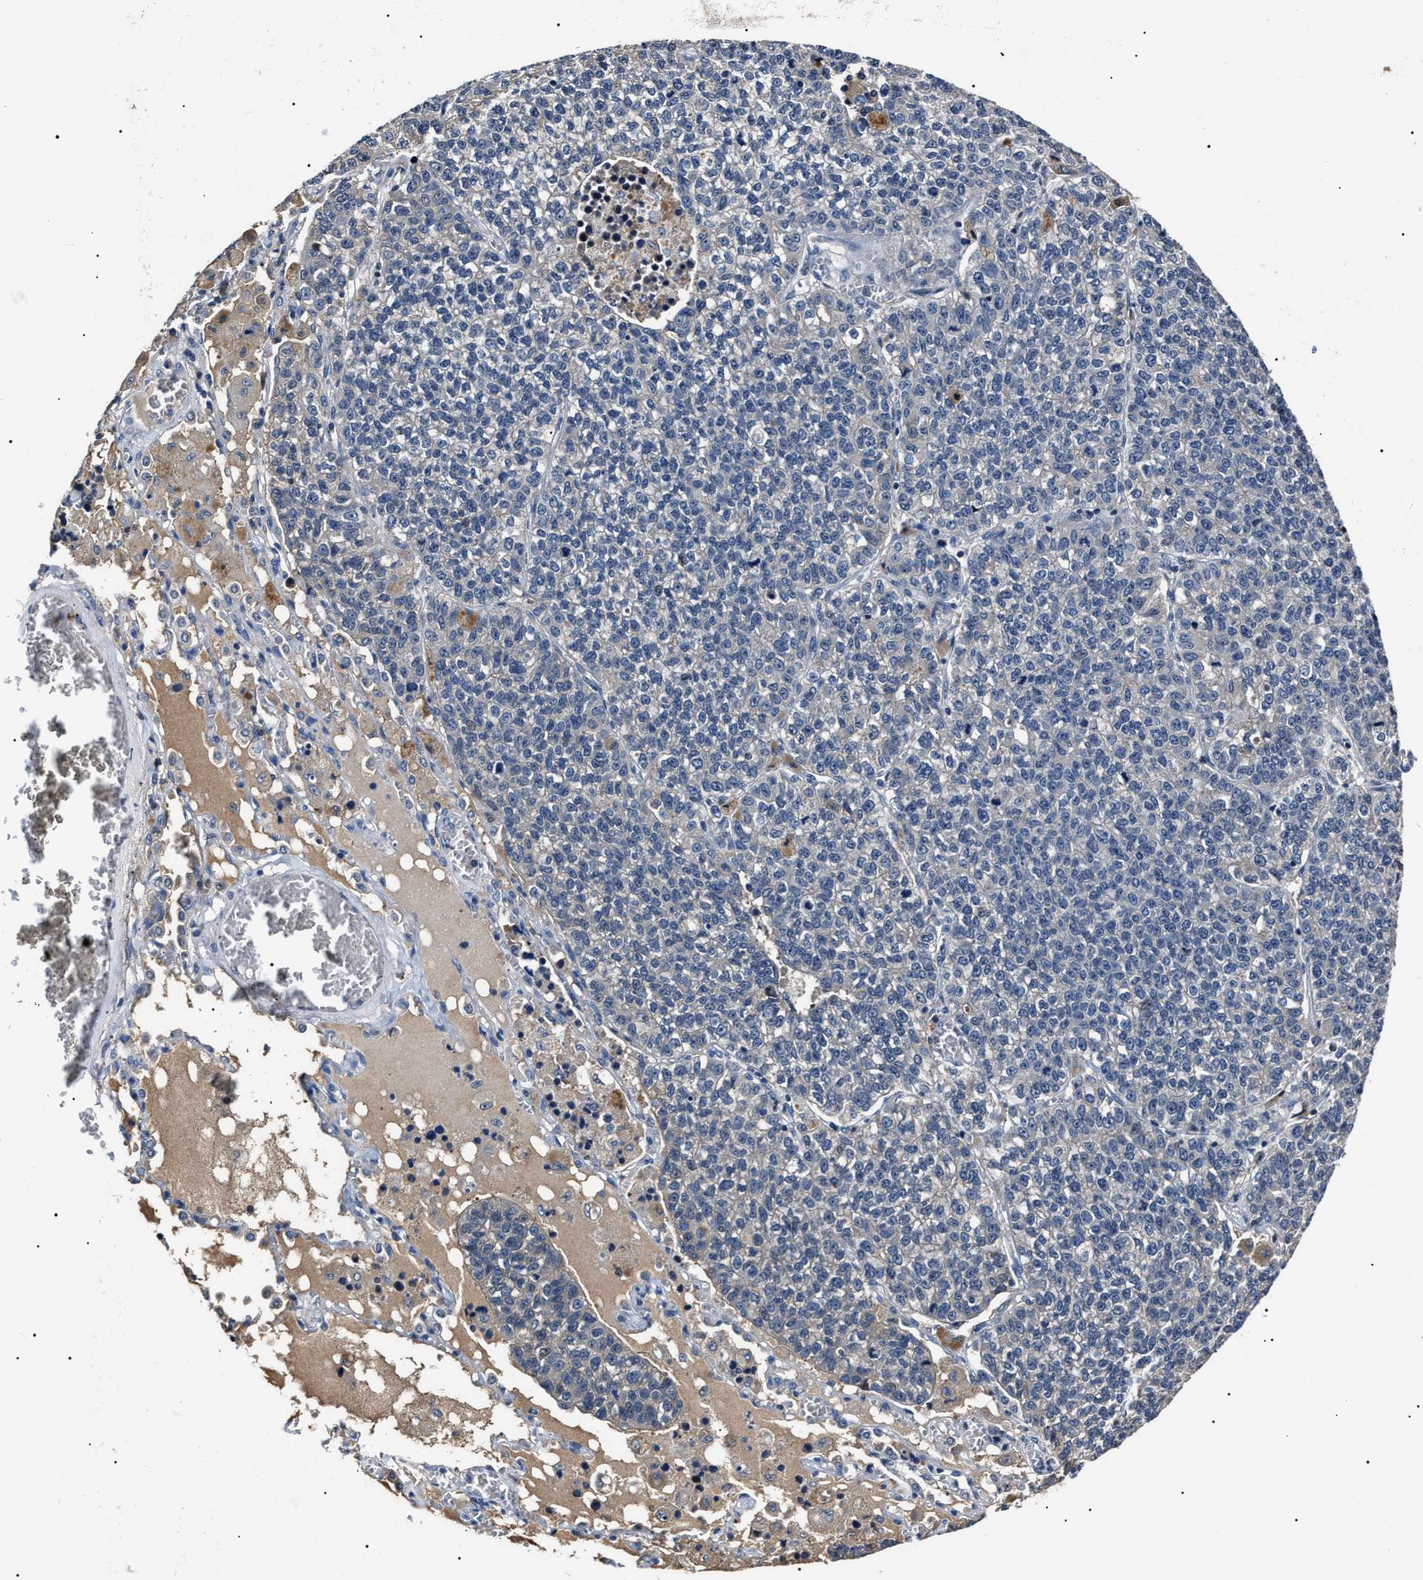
{"staining": {"intensity": "negative", "quantity": "none", "location": "none"}, "tissue": "lung cancer", "cell_type": "Tumor cells", "image_type": "cancer", "snomed": [{"axis": "morphology", "description": "Adenocarcinoma, NOS"}, {"axis": "topography", "description": "Lung"}], "caption": "Tumor cells show no significant protein expression in lung cancer (adenocarcinoma). Brightfield microscopy of IHC stained with DAB (3,3'-diaminobenzidine) (brown) and hematoxylin (blue), captured at high magnification.", "gene": "IFT81", "patient": {"sex": "male", "age": 49}}